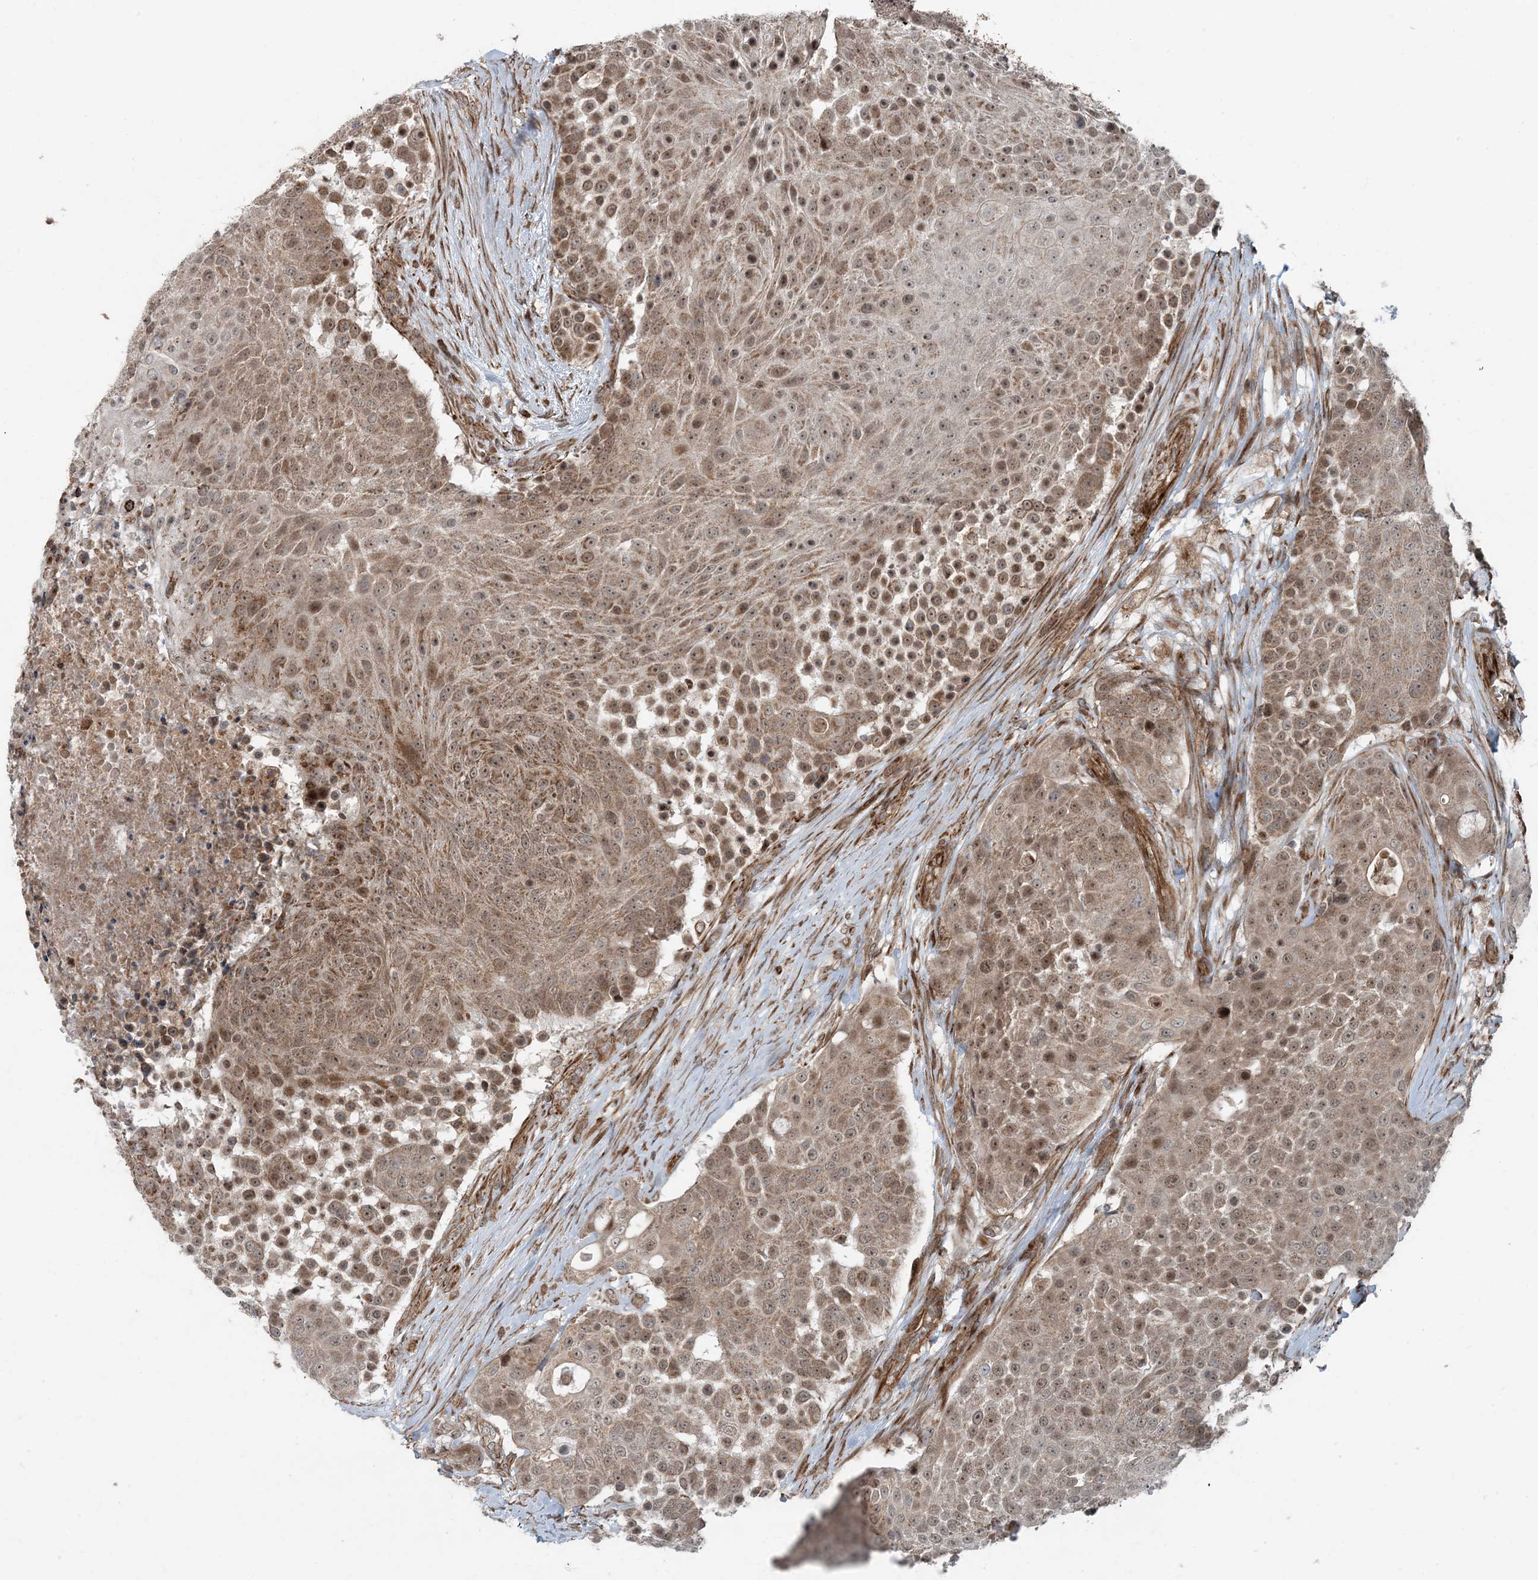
{"staining": {"intensity": "moderate", "quantity": ">75%", "location": "cytoplasmic/membranous,nuclear"}, "tissue": "urothelial cancer", "cell_type": "Tumor cells", "image_type": "cancer", "snomed": [{"axis": "morphology", "description": "Urothelial carcinoma, High grade"}, {"axis": "topography", "description": "Urinary bladder"}], "caption": "Protein expression analysis of human high-grade urothelial carcinoma reveals moderate cytoplasmic/membranous and nuclear staining in approximately >75% of tumor cells.", "gene": "EDEM2", "patient": {"sex": "female", "age": 63}}